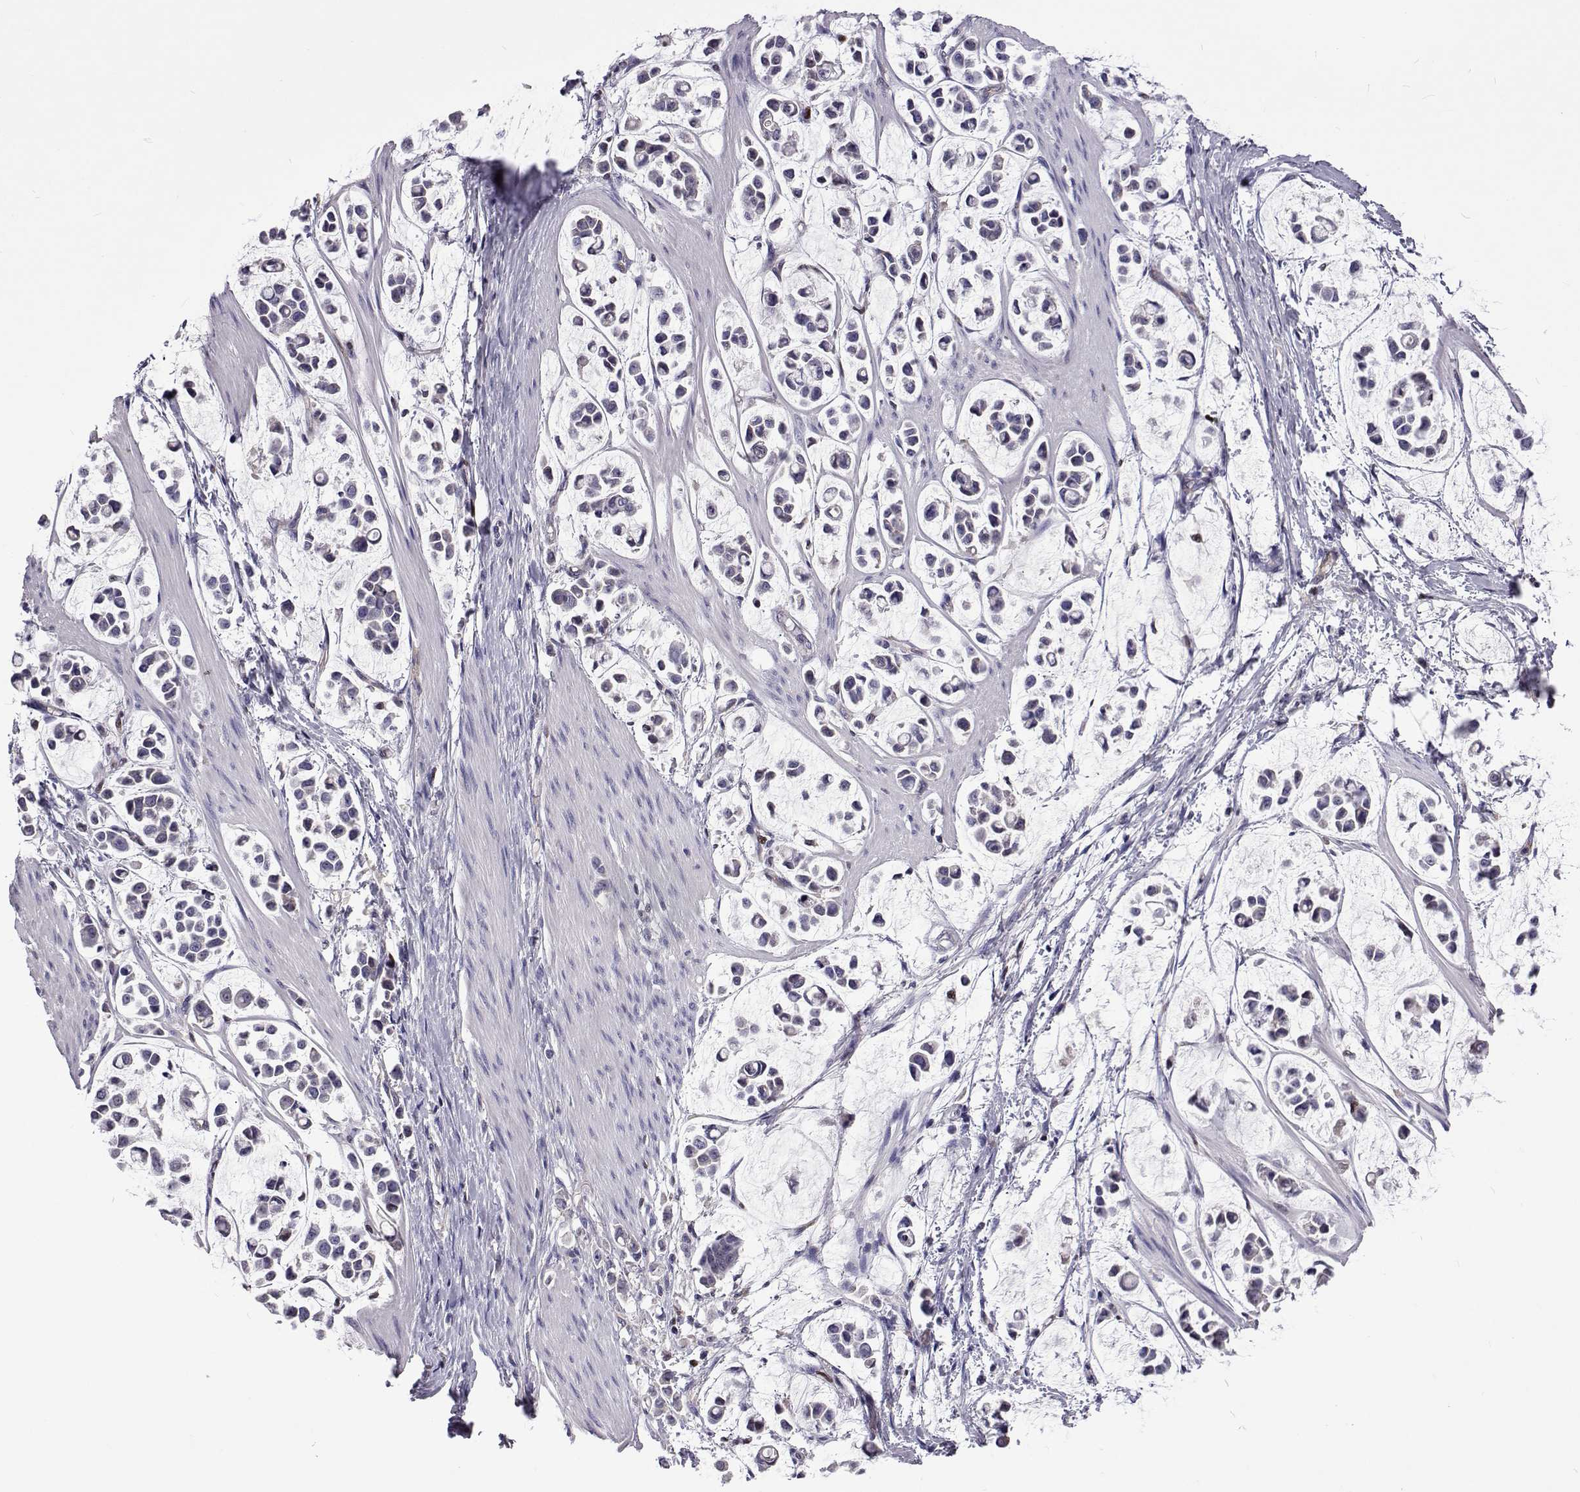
{"staining": {"intensity": "negative", "quantity": "none", "location": "none"}, "tissue": "stomach cancer", "cell_type": "Tumor cells", "image_type": "cancer", "snomed": [{"axis": "morphology", "description": "Adenocarcinoma, NOS"}, {"axis": "topography", "description": "Stomach"}], "caption": "The immunohistochemistry (IHC) micrograph has no significant expression in tumor cells of stomach cancer tissue.", "gene": "TCF15", "patient": {"sex": "male", "age": 82}}